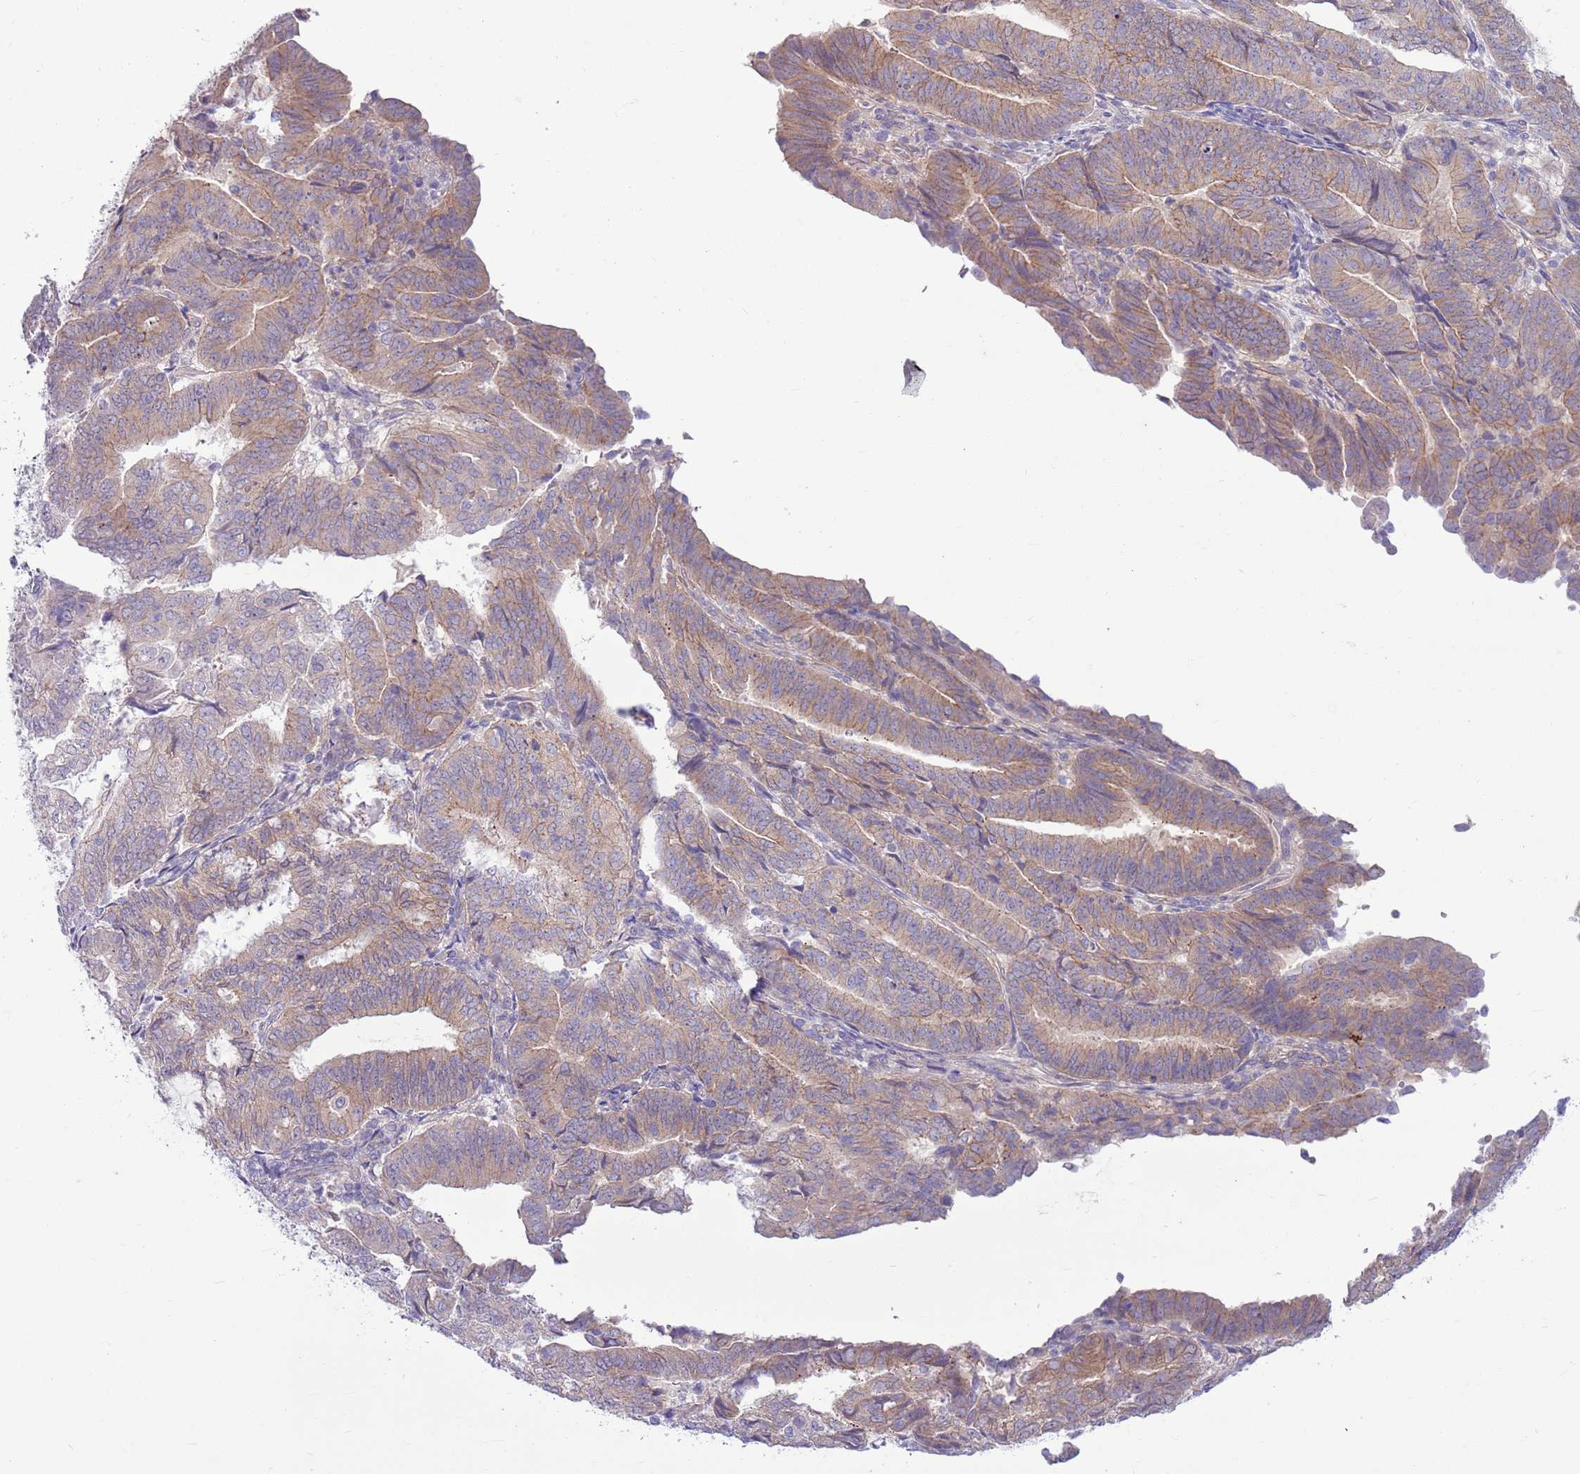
{"staining": {"intensity": "weak", "quantity": "25%-75%", "location": "cytoplasmic/membranous"}, "tissue": "endometrial cancer", "cell_type": "Tumor cells", "image_type": "cancer", "snomed": [{"axis": "morphology", "description": "Adenocarcinoma, NOS"}, {"axis": "topography", "description": "Endometrium"}], "caption": "A brown stain shows weak cytoplasmic/membranous positivity of a protein in human endometrial adenocarcinoma tumor cells.", "gene": "PARP8", "patient": {"sex": "female", "age": 70}}